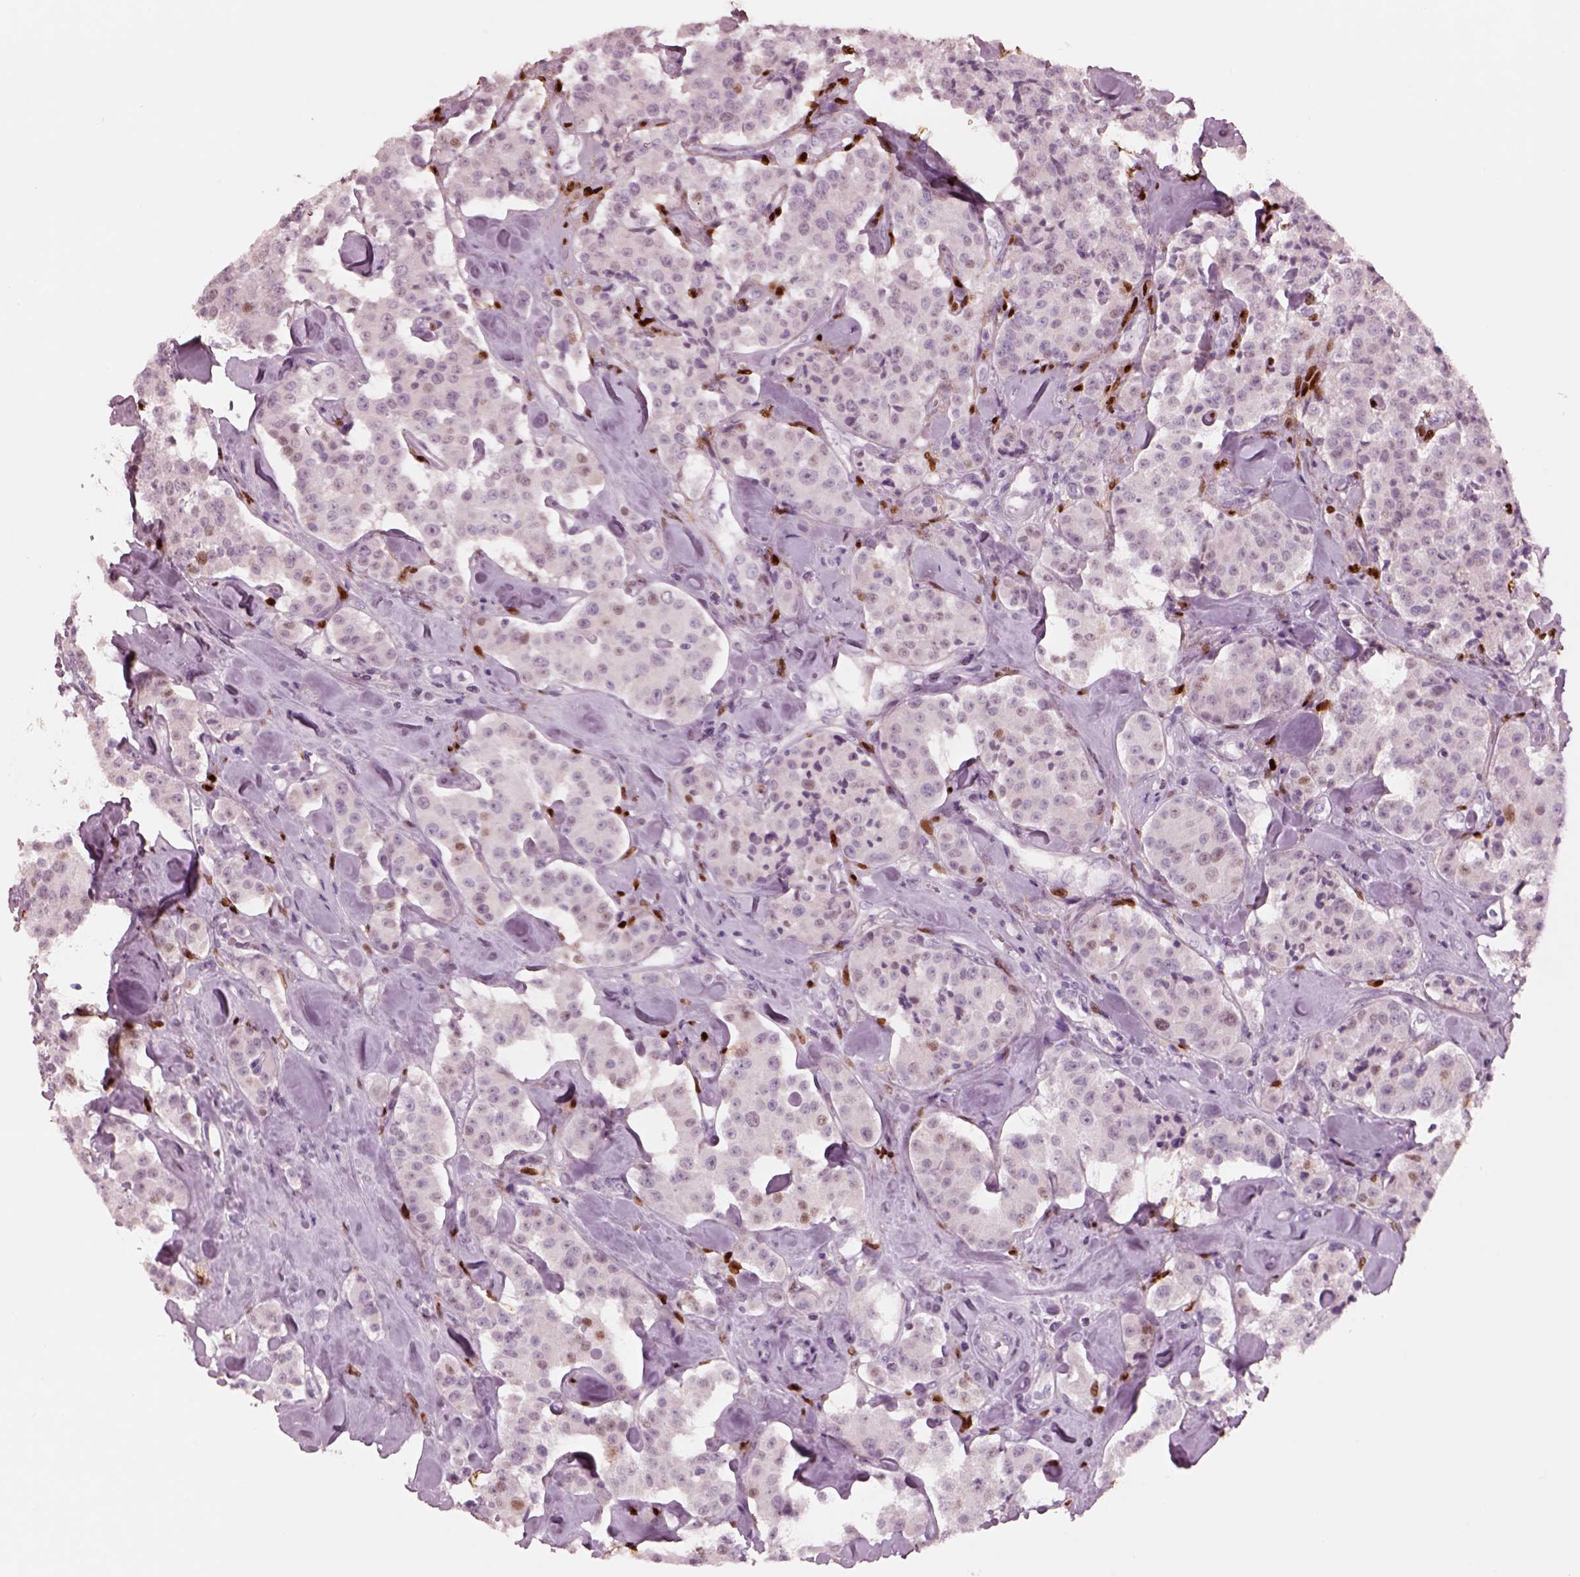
{"staining": {"intensity": "negative", "quantity": "none", "location": "none"}, "tissue": "carcinoid", "cell_type": "Tumor cells", "image_type": "cancer", "snomed": [{"axis": "morphology", "description": "Carcinoid, malignant, NOS"}, {"axis": "topography", "description": "Pancreas"}], "caption": "IHC image of carcinoid (malignant) stained for a protein (brown), which exhibits no positivity in tumor cells.", "gene": "SOX9", "patient": {"sex": "male", "age": 41}}